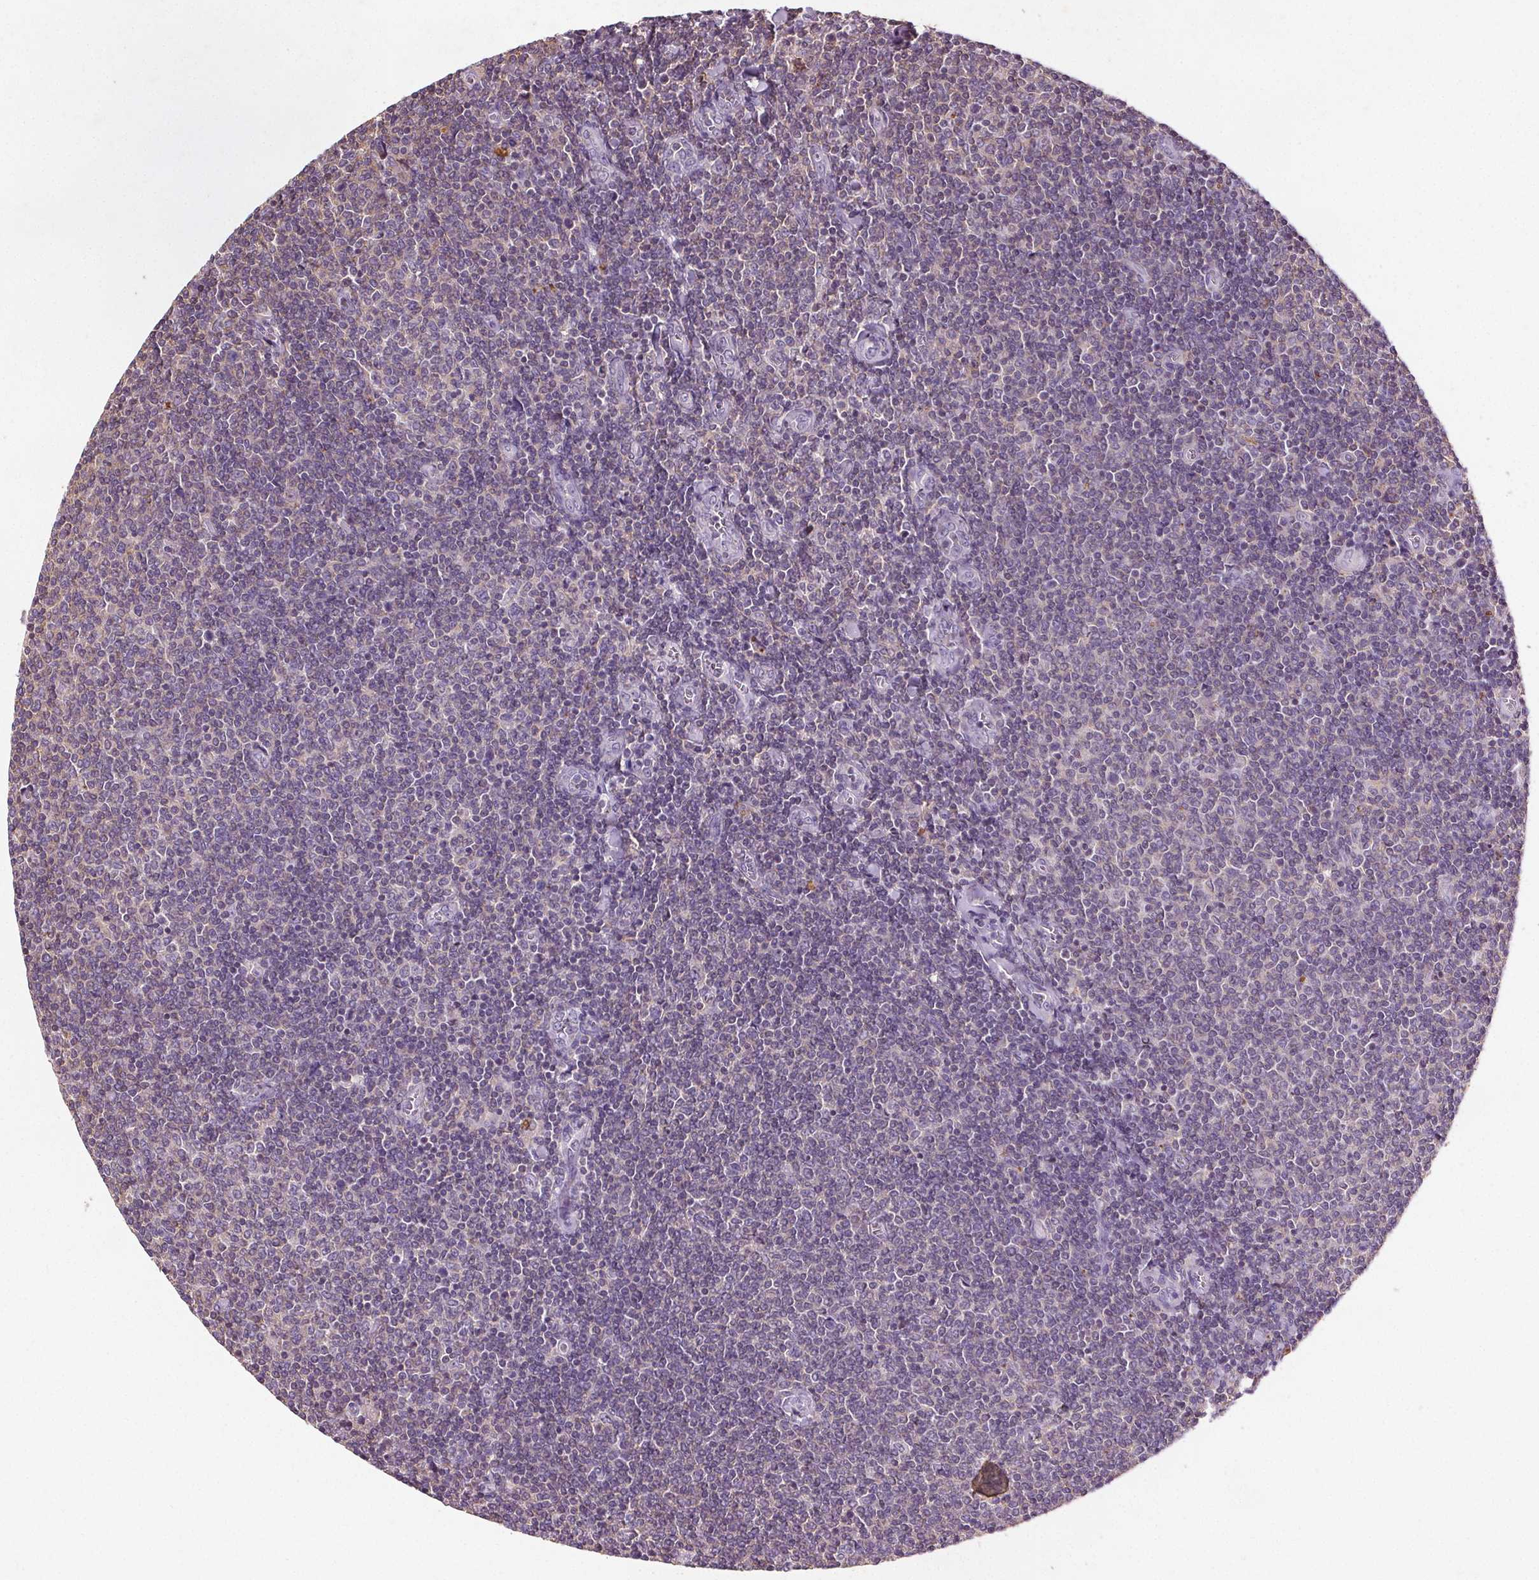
{"staining": {"intensity": "weak", "quantity": "<25%", "location": "cytoplasmic/membranous"}, "tissue": "lymphoma", "cell_type": "Tumor cells", "image_type": "cancer", "snomed": [{"axis": "morphology", "description": "Malignant lymphoma, non-Hodgkin's type, Low grade"}, {"axis": "topography", "description": "Lymph node"}], "caption": "Immunohistochemistry (IHC) image of malignant lymphoma, non-Hodgkin's type (low-grade) stained for a protein (brown), which shows no staining in tumor cells.", "gene": "C19orf84", "patient": {"sex": "male", "age": 52}}